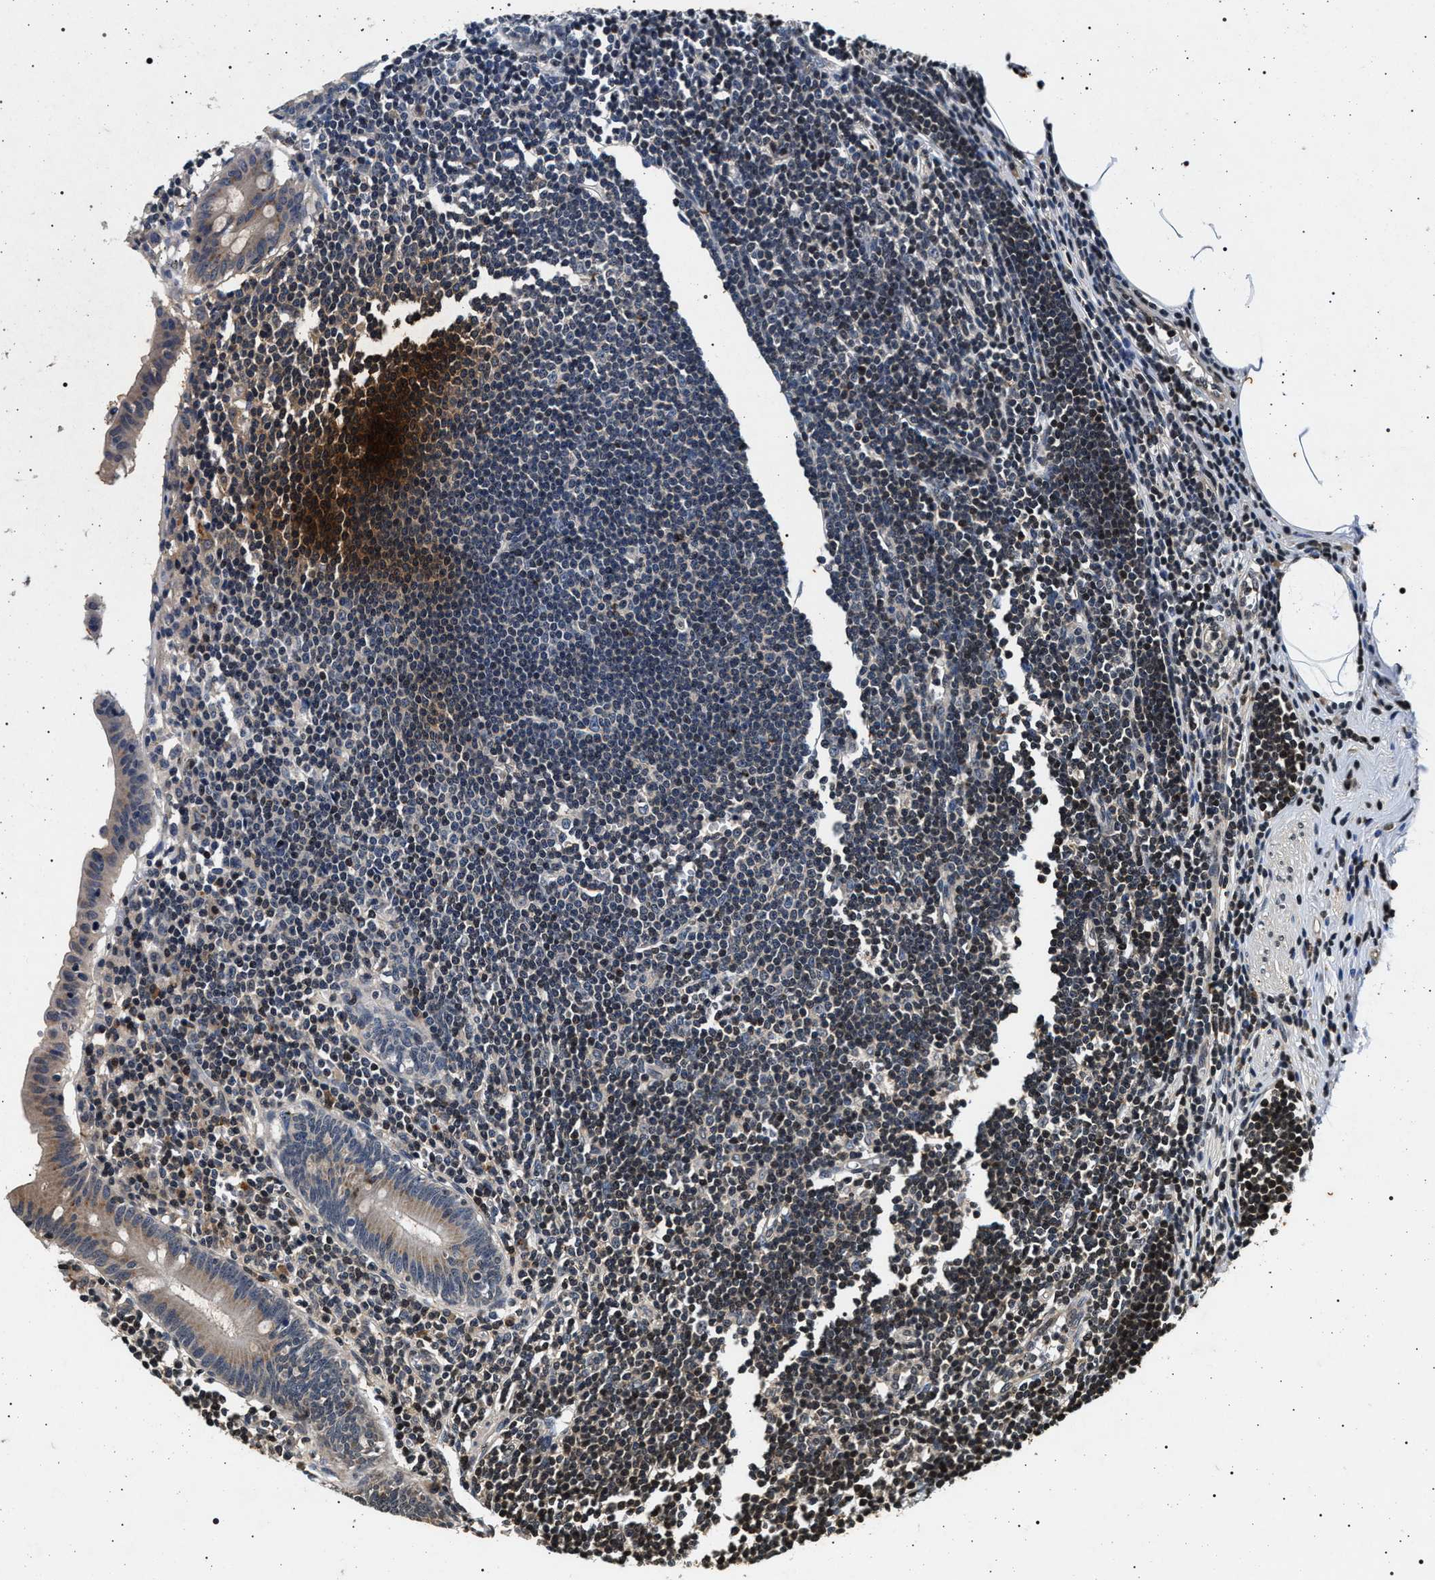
{"staining": {"intensity": "weak", "quantity": "25%-75%", "location": "cytoplasmic/membranous"}, "tissue": "appendix", "cell_type": "Glandular cells", "image_type": "normal", "snomed": [{"axis": "morphology", "description": "Normal tissue, NOS"}, {"axis": "topography", "description": "Appendix"}], "caption": "High-power microscopy captured an immunohistochemistry (IHC) histopathology image of normal appendix, revealing weak cytoplasmic/membranous staining in about 25%-75% of glandular cells.", "gene": "CDKN1B", "patient": {"sex": "female", "age": 50}}